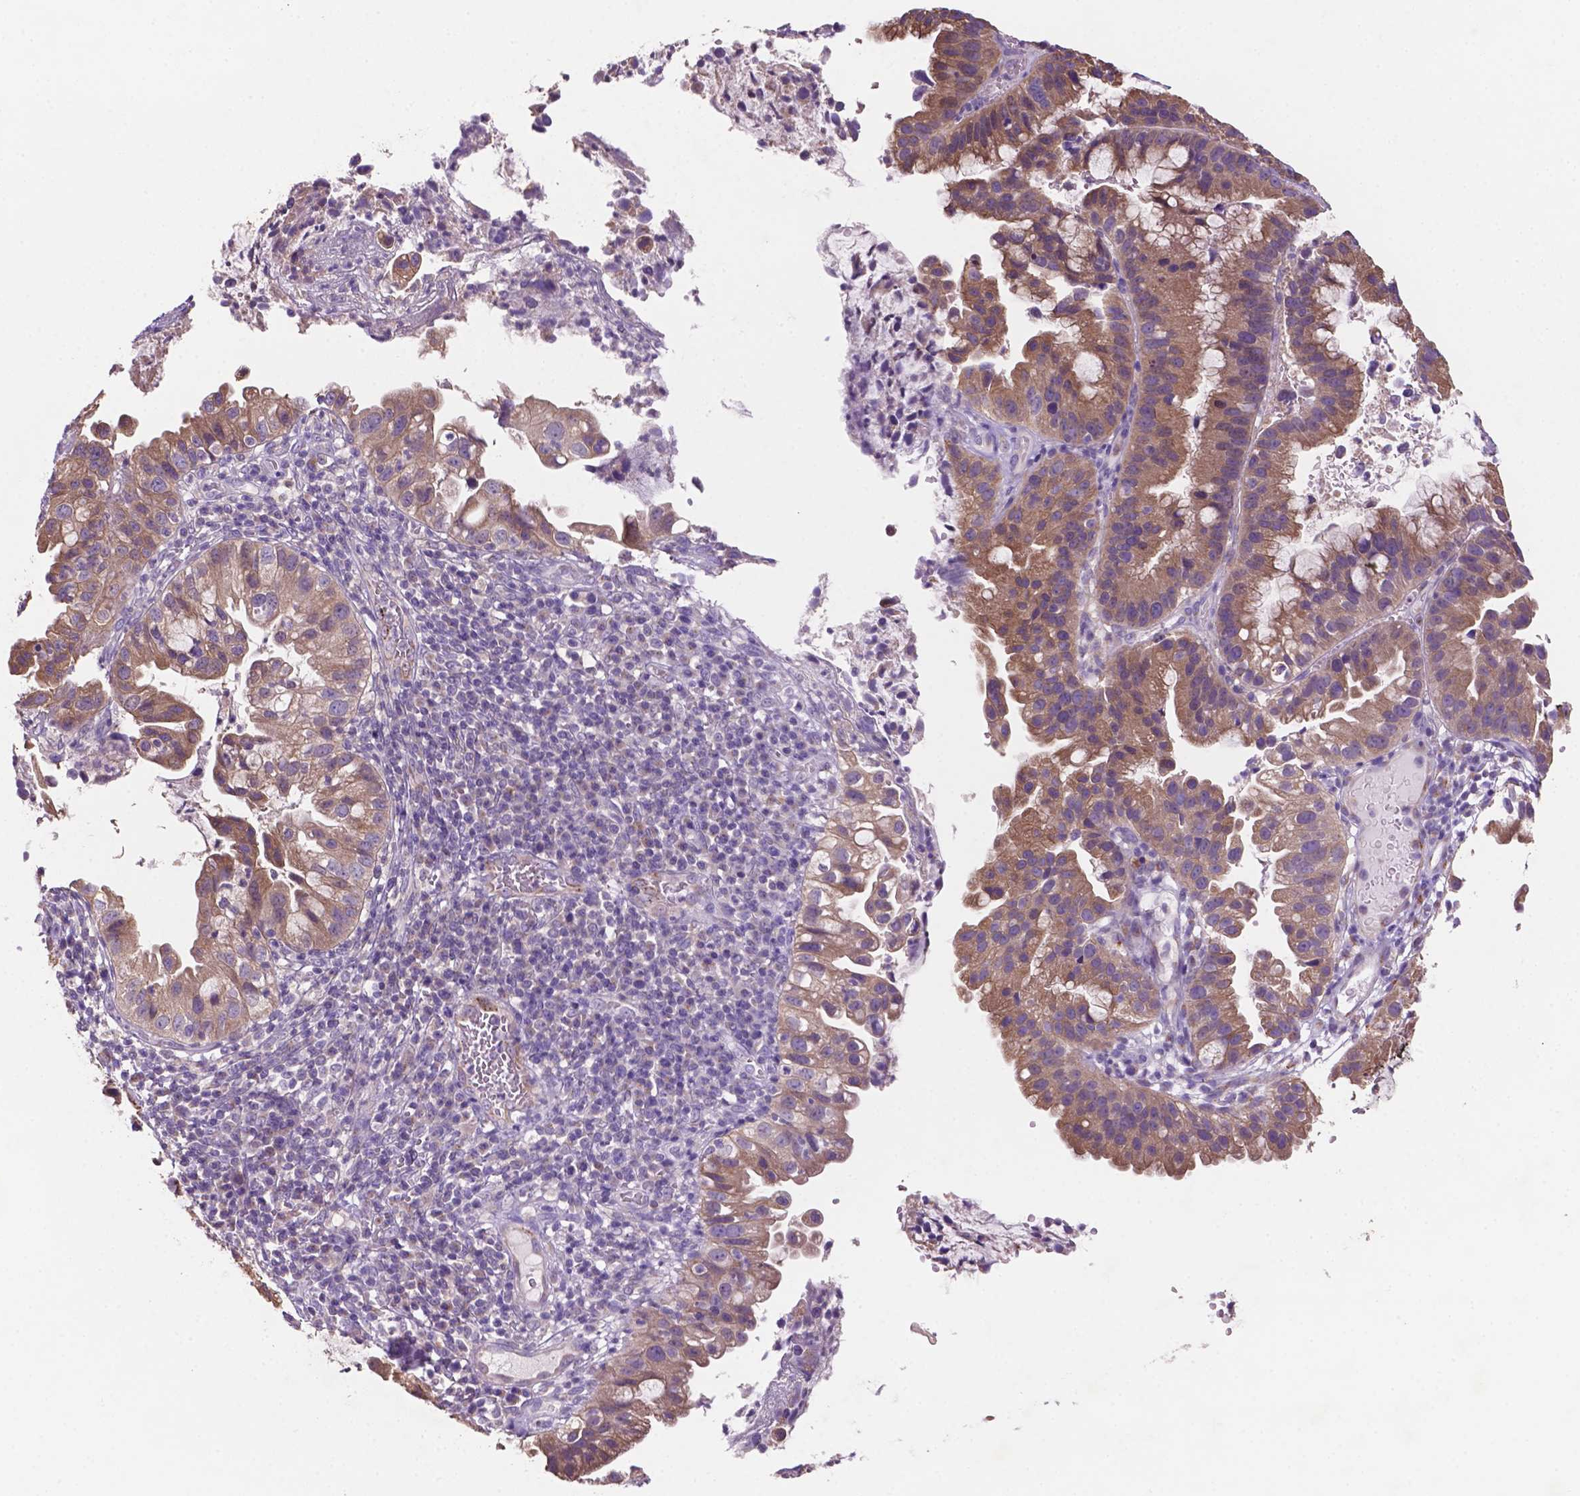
{"staining": {"intensity": "moderate", "quantity": ">75%", "location": "cytoplasmic/membranous"}, "tissue": "cervical cancer", "cell_type": "Tumor cells", "image_type": "cancer", "snomed": [{"axis": "morphology", "description": "Adenocarcinoma, NOS"}, {"axis": "topography", "description": "Cervix"}], "caption": "There is medium levels of moderate cytoplasmic/membranous expression in tumor cells of adenocarcinoma (cervical), as demonstrated by immunohistochemical staining (brown color).", "gene": "MKRN2OS", "patient": {"sex": "female", "age": 34}}